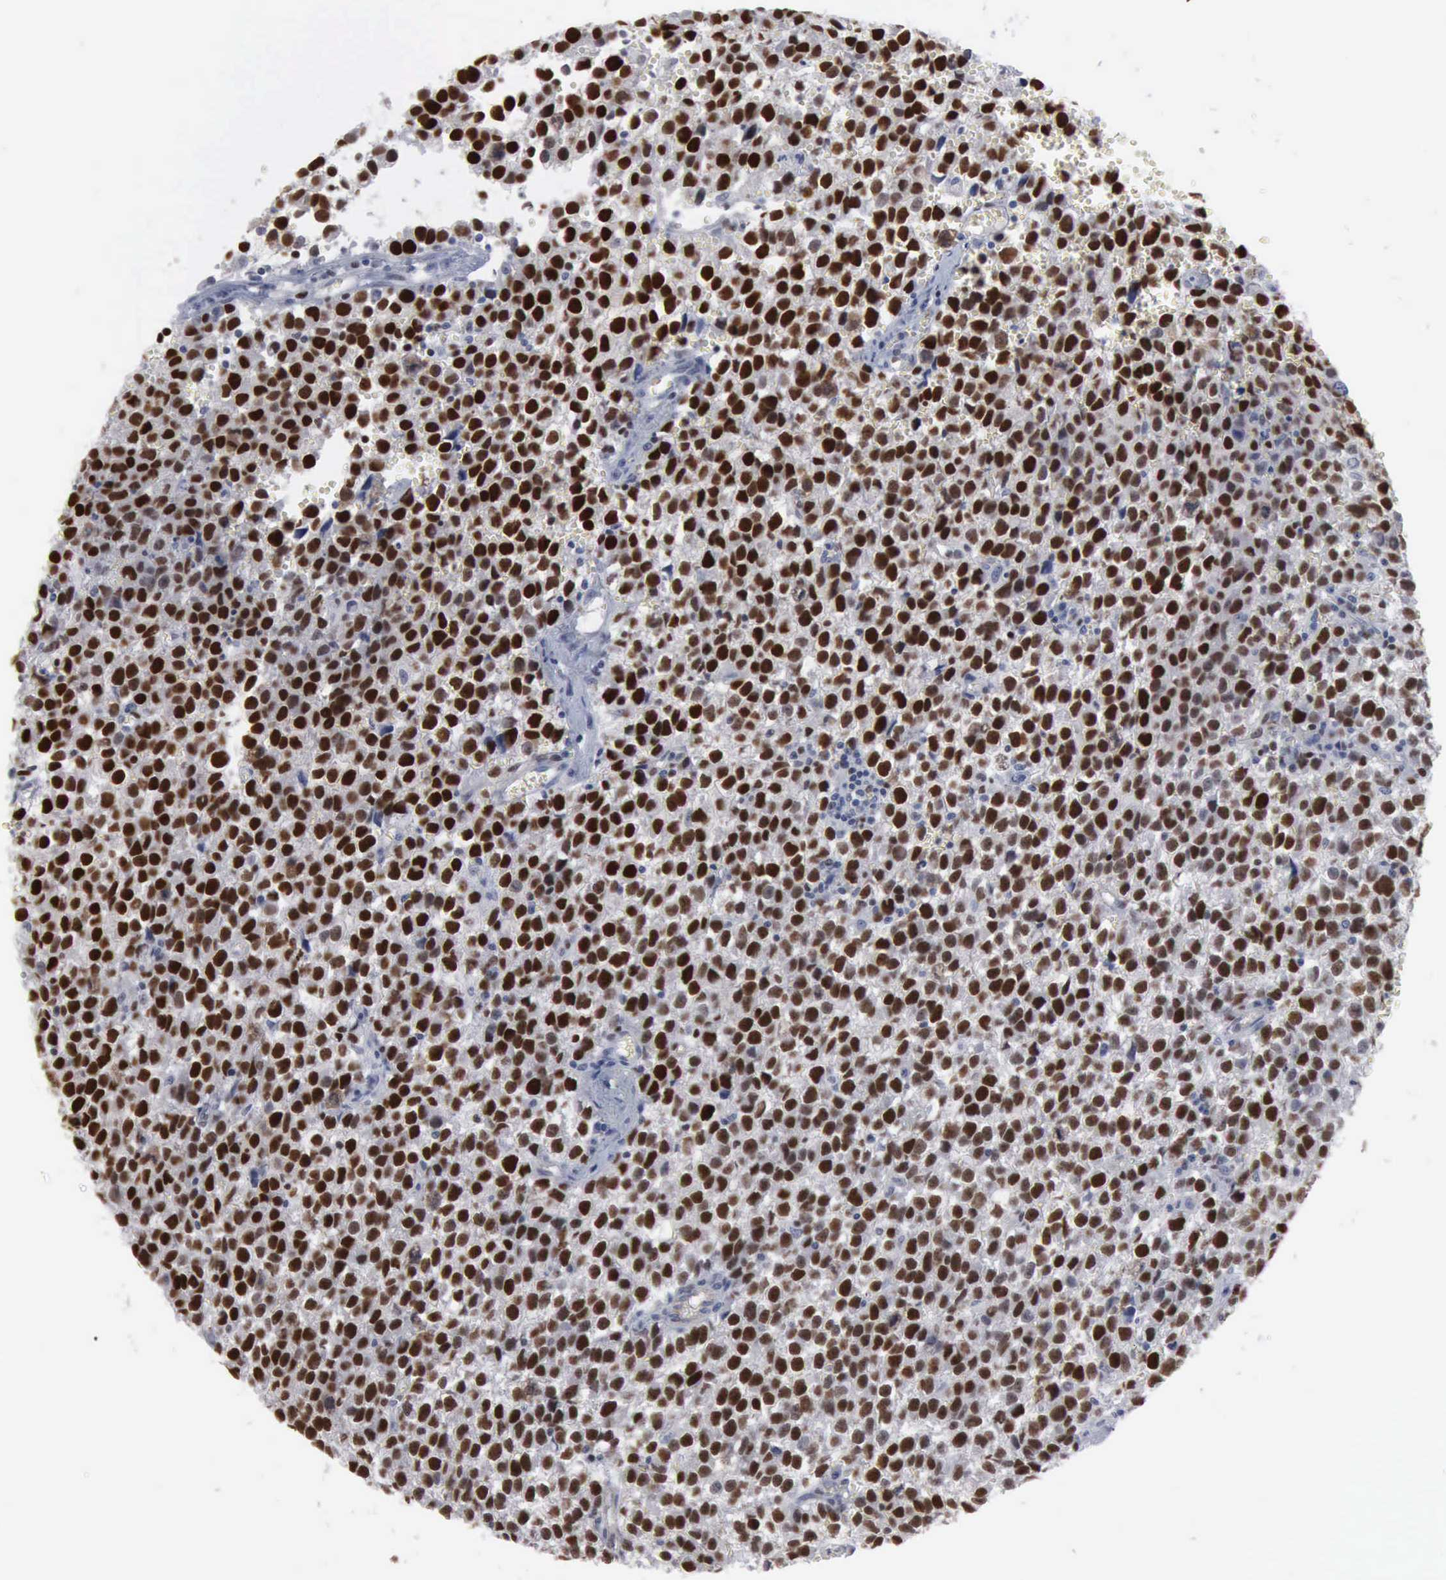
{"staining": {"intensity": "strong", "quantity": "25%-75%", "location": "nuclear"}, "tissue": "testis cancer", "cell_type": "Tumor cells", "image_type": "cancer", "snomed": [{"axis": "morphology", "description": "Seminoma, NOS"}, {"axis": "topography", "description": "Testis"}], "caption": "Human testis seminoma stained for a protein (brown) reveals strong nuclear positive positivity in about 25%-75% of tumor cells.", "gene": "MCM5", "patient": {"sex": "male", "age": 35}}